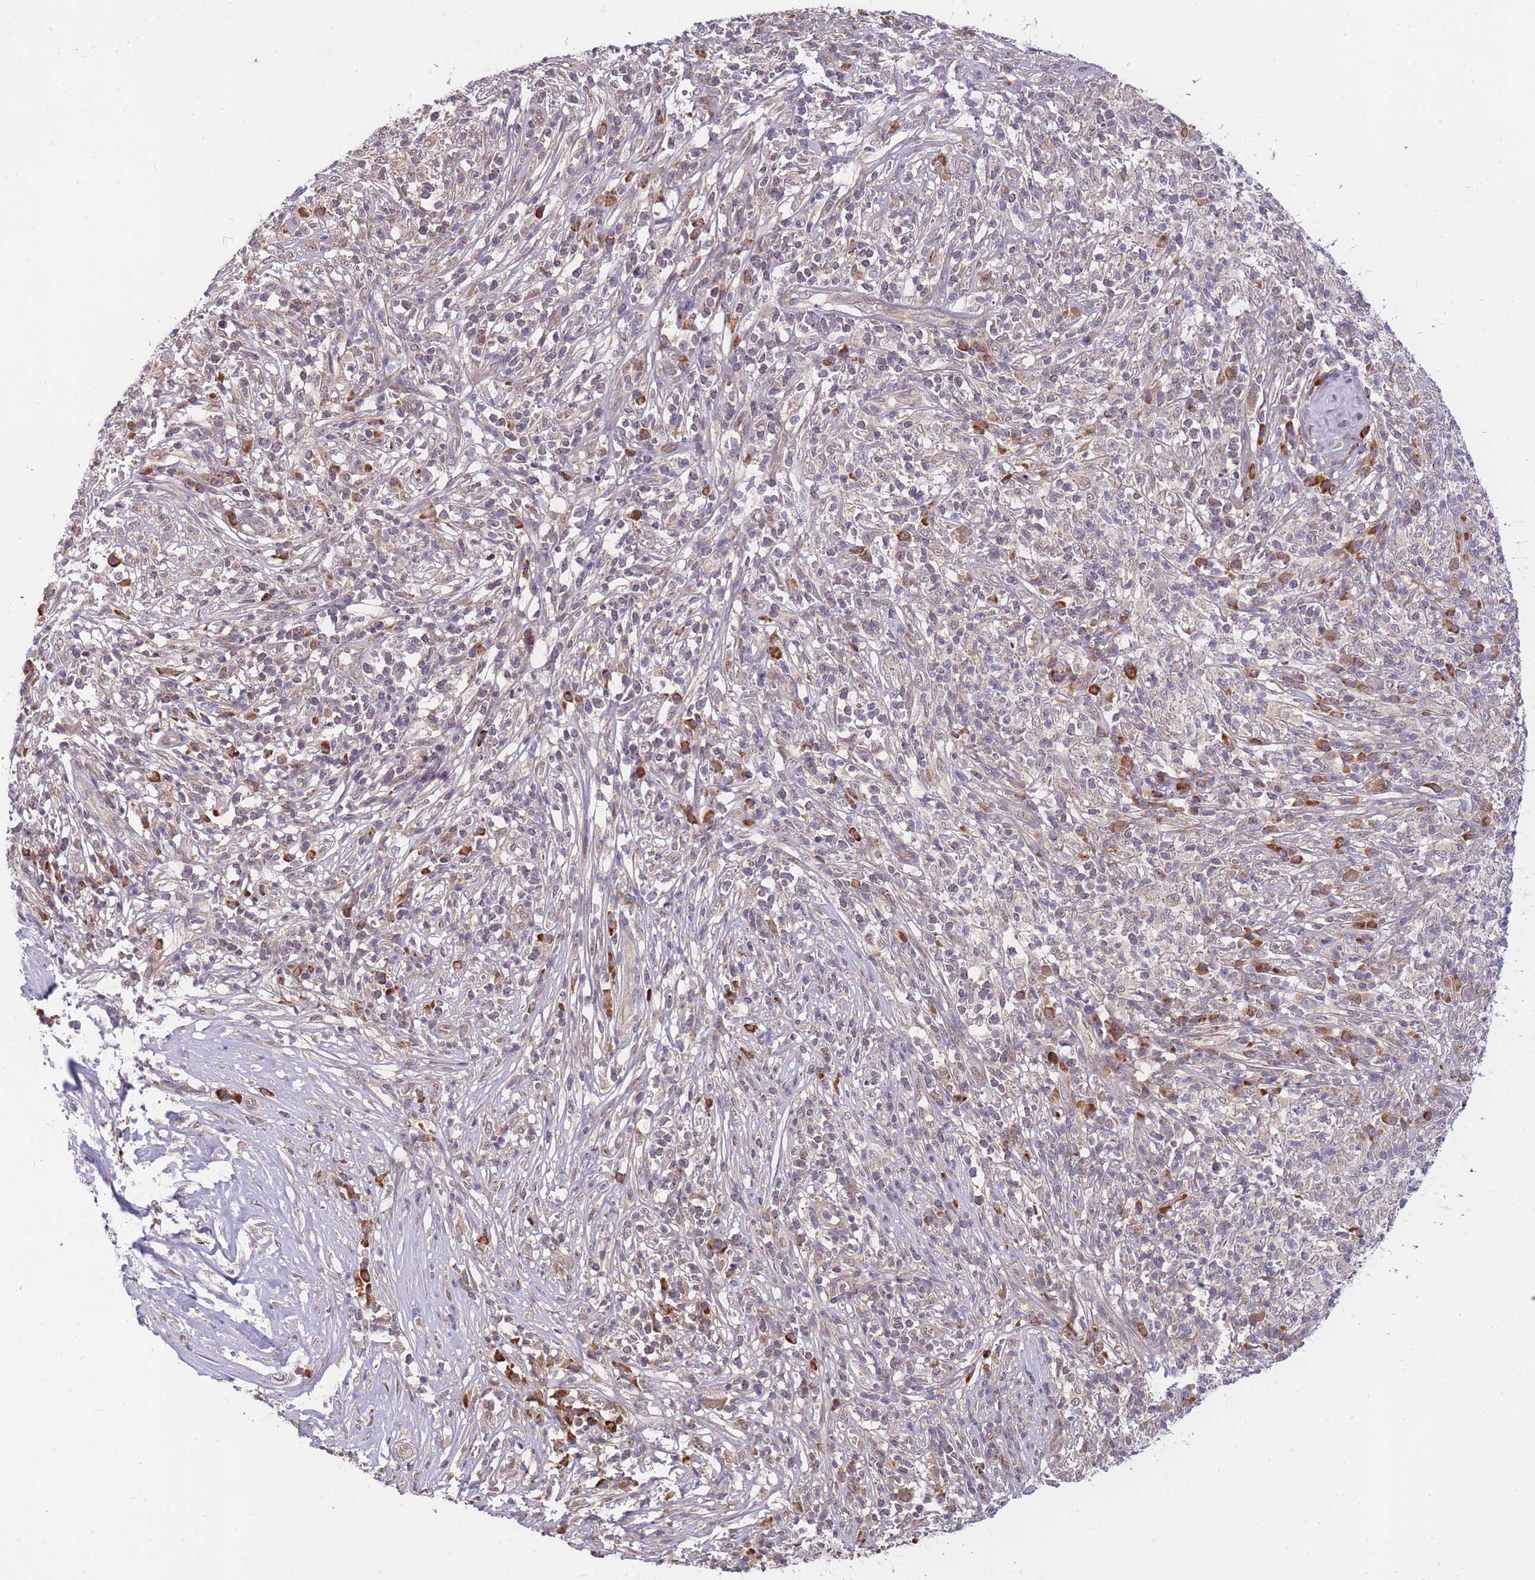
{"staining": {"intensity": "weak", "quantity": "<25%", "location": "nuclear"}, "tissue": "melanoma", "cell_type": "Tumor cells", "image_type": "cancer", "snomed": [{"axis": "morphology", "description": "Malignant melanoma, NOS"}, {"axis": "topography", "description": "Skin"}], "caption": "A photomicrograph of human malignant melanoma is negative for staining in tumor cells.", "gene": "SMC6", "patient": {"sex": "male", "age": 66}}